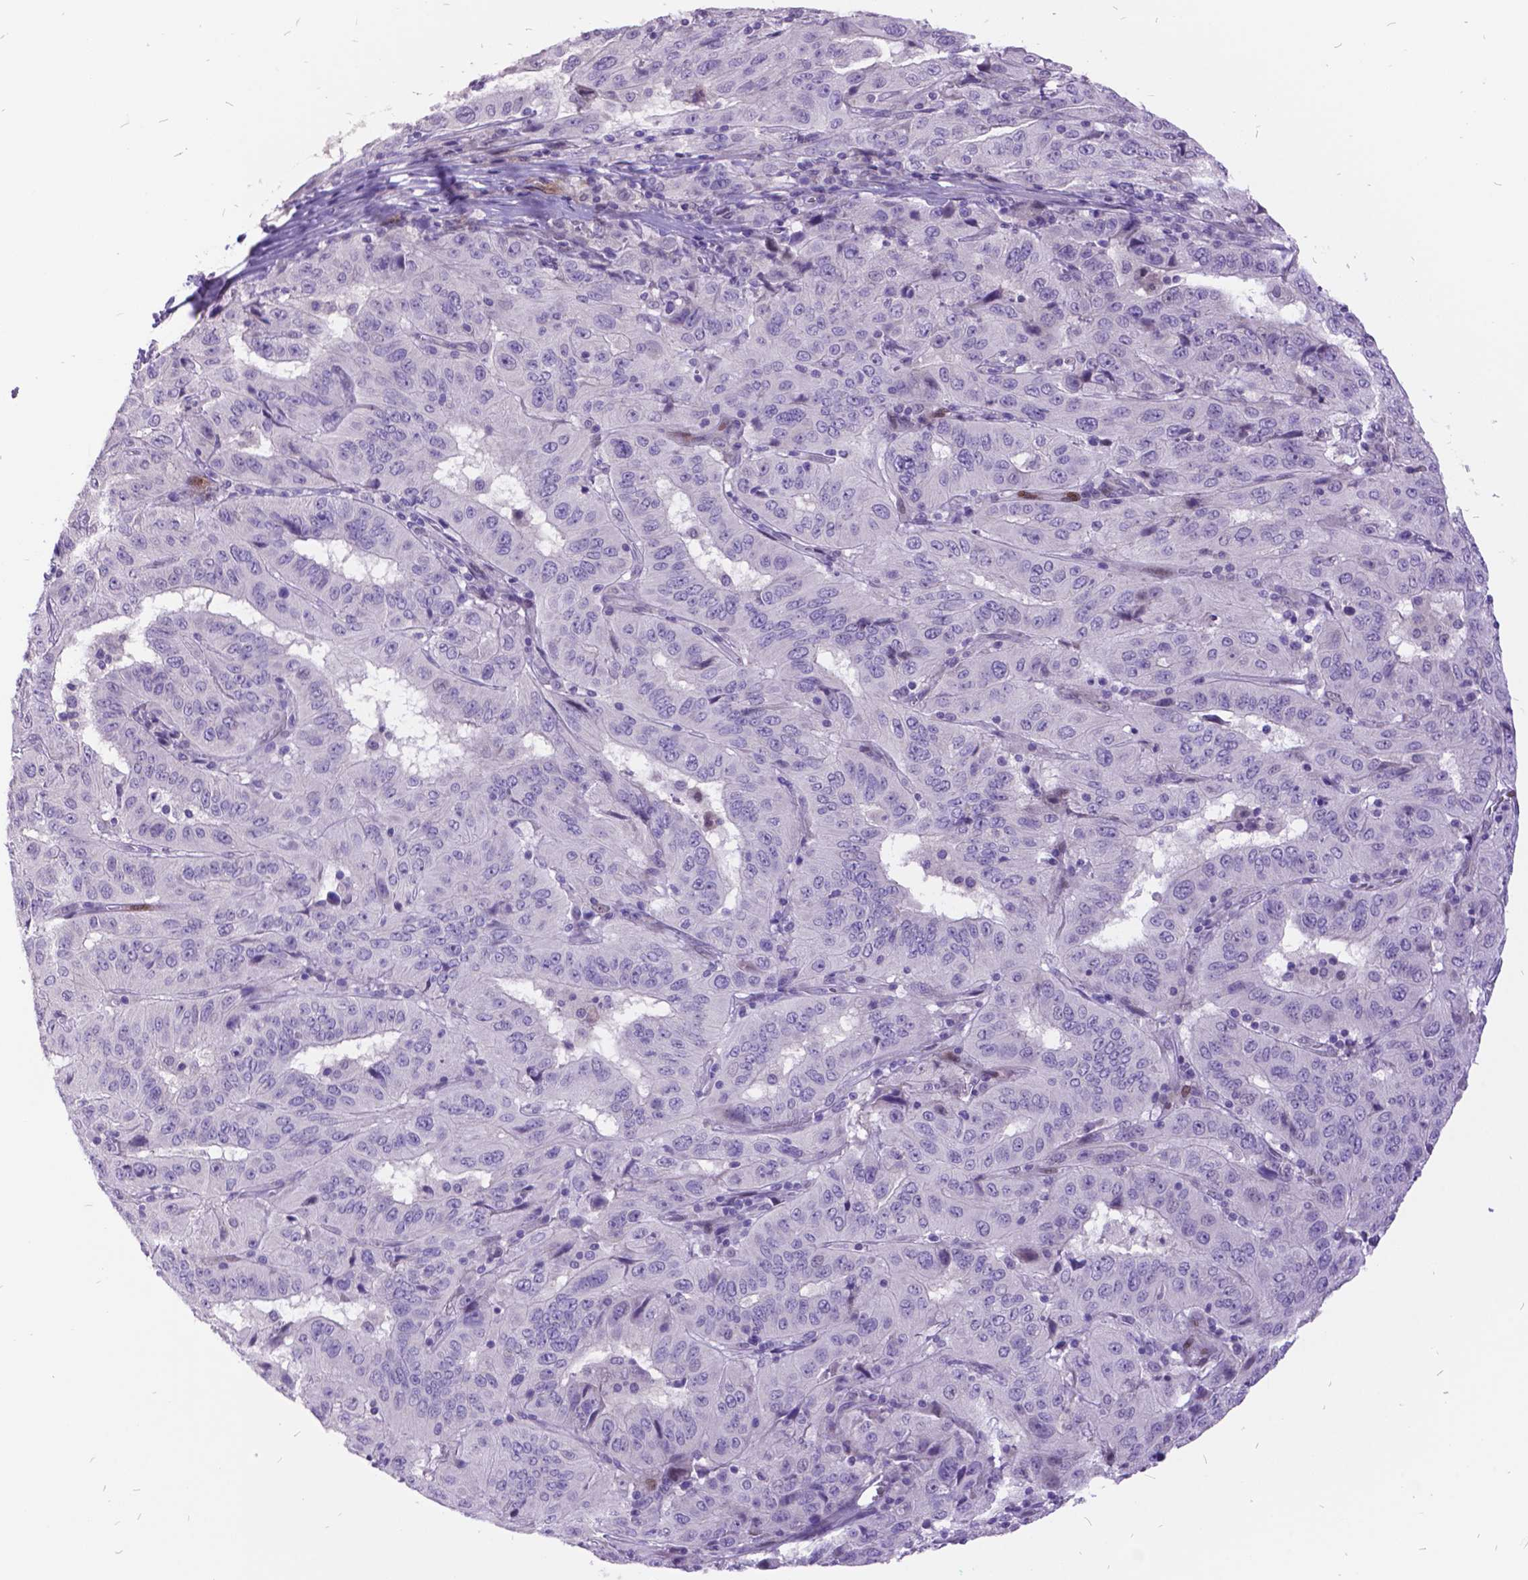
{"staining": {"intensity": "negative", "quantity": "none", "location": "none"}, "tissue": "pancreatic cancer", "cell_type": "Tumor cells", "image_type": "cancer", "snomed": [{"axis": "morphology", "description": "Adenocarcinoma, NOS"}, {"axis": "topography", "description": "Pancreas"}], "caption": "Immunohistochemistry image of neoplastic tissue: adenocarcinoma (pancreatic) stained with DAB displays no significant protein positivity in tumor cells.", "gene": "ITGB6", "patient": {"sex": "male", "age": 63}}